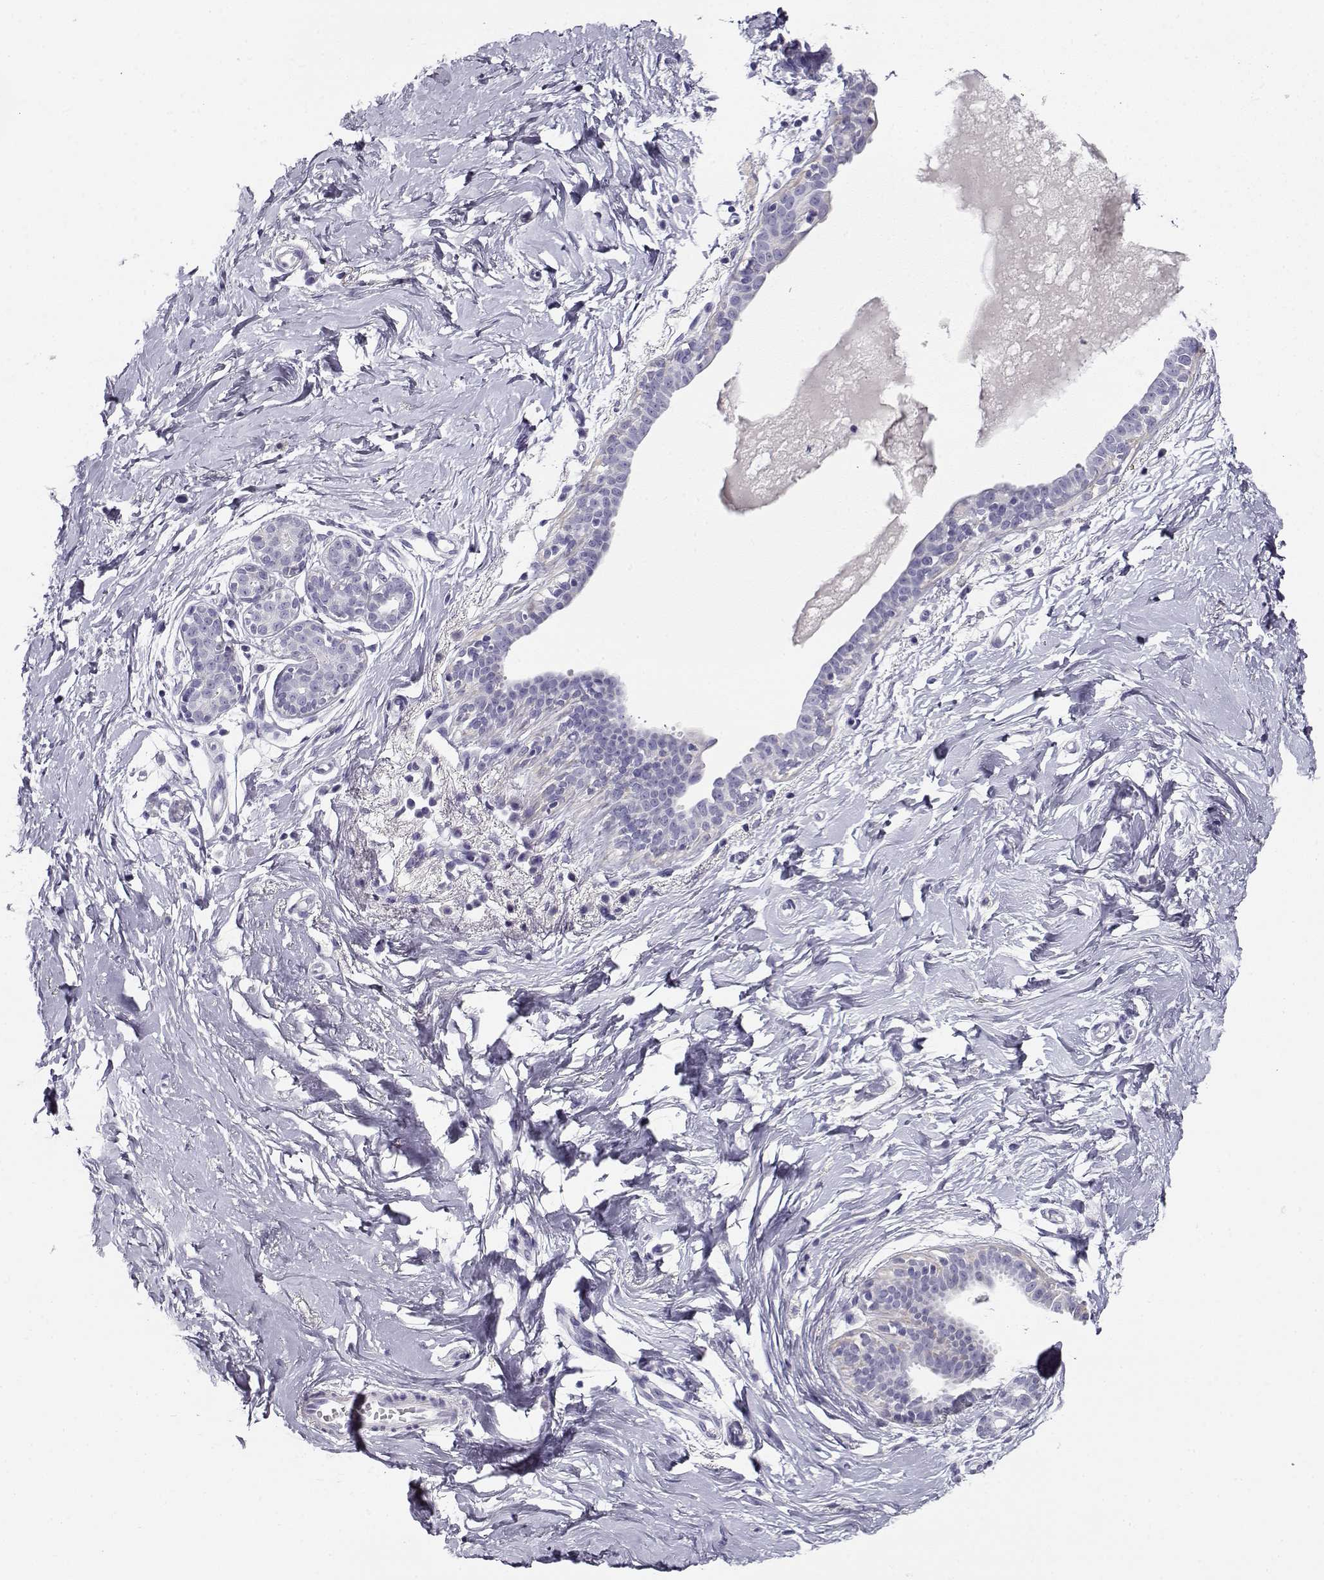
{"staining": {"intensity": "negative", "quantity": "none", "location": "none"}, "tissue": "breast", "cell_type": "Adipocytes", "image_type": "normal", "snomed": [{"axis": "morphology", "description": "Normal tissue, NOS"}, {"axis": "topography", "description": "Breast"}], "caption": "Immunohistochemistry (IHC) photomicrograph of normal breast stained for a protein (brown), which displays no staining in adipocytes.", "gene": "CABS1", "patient": {"sex": "female", "age": 37}}